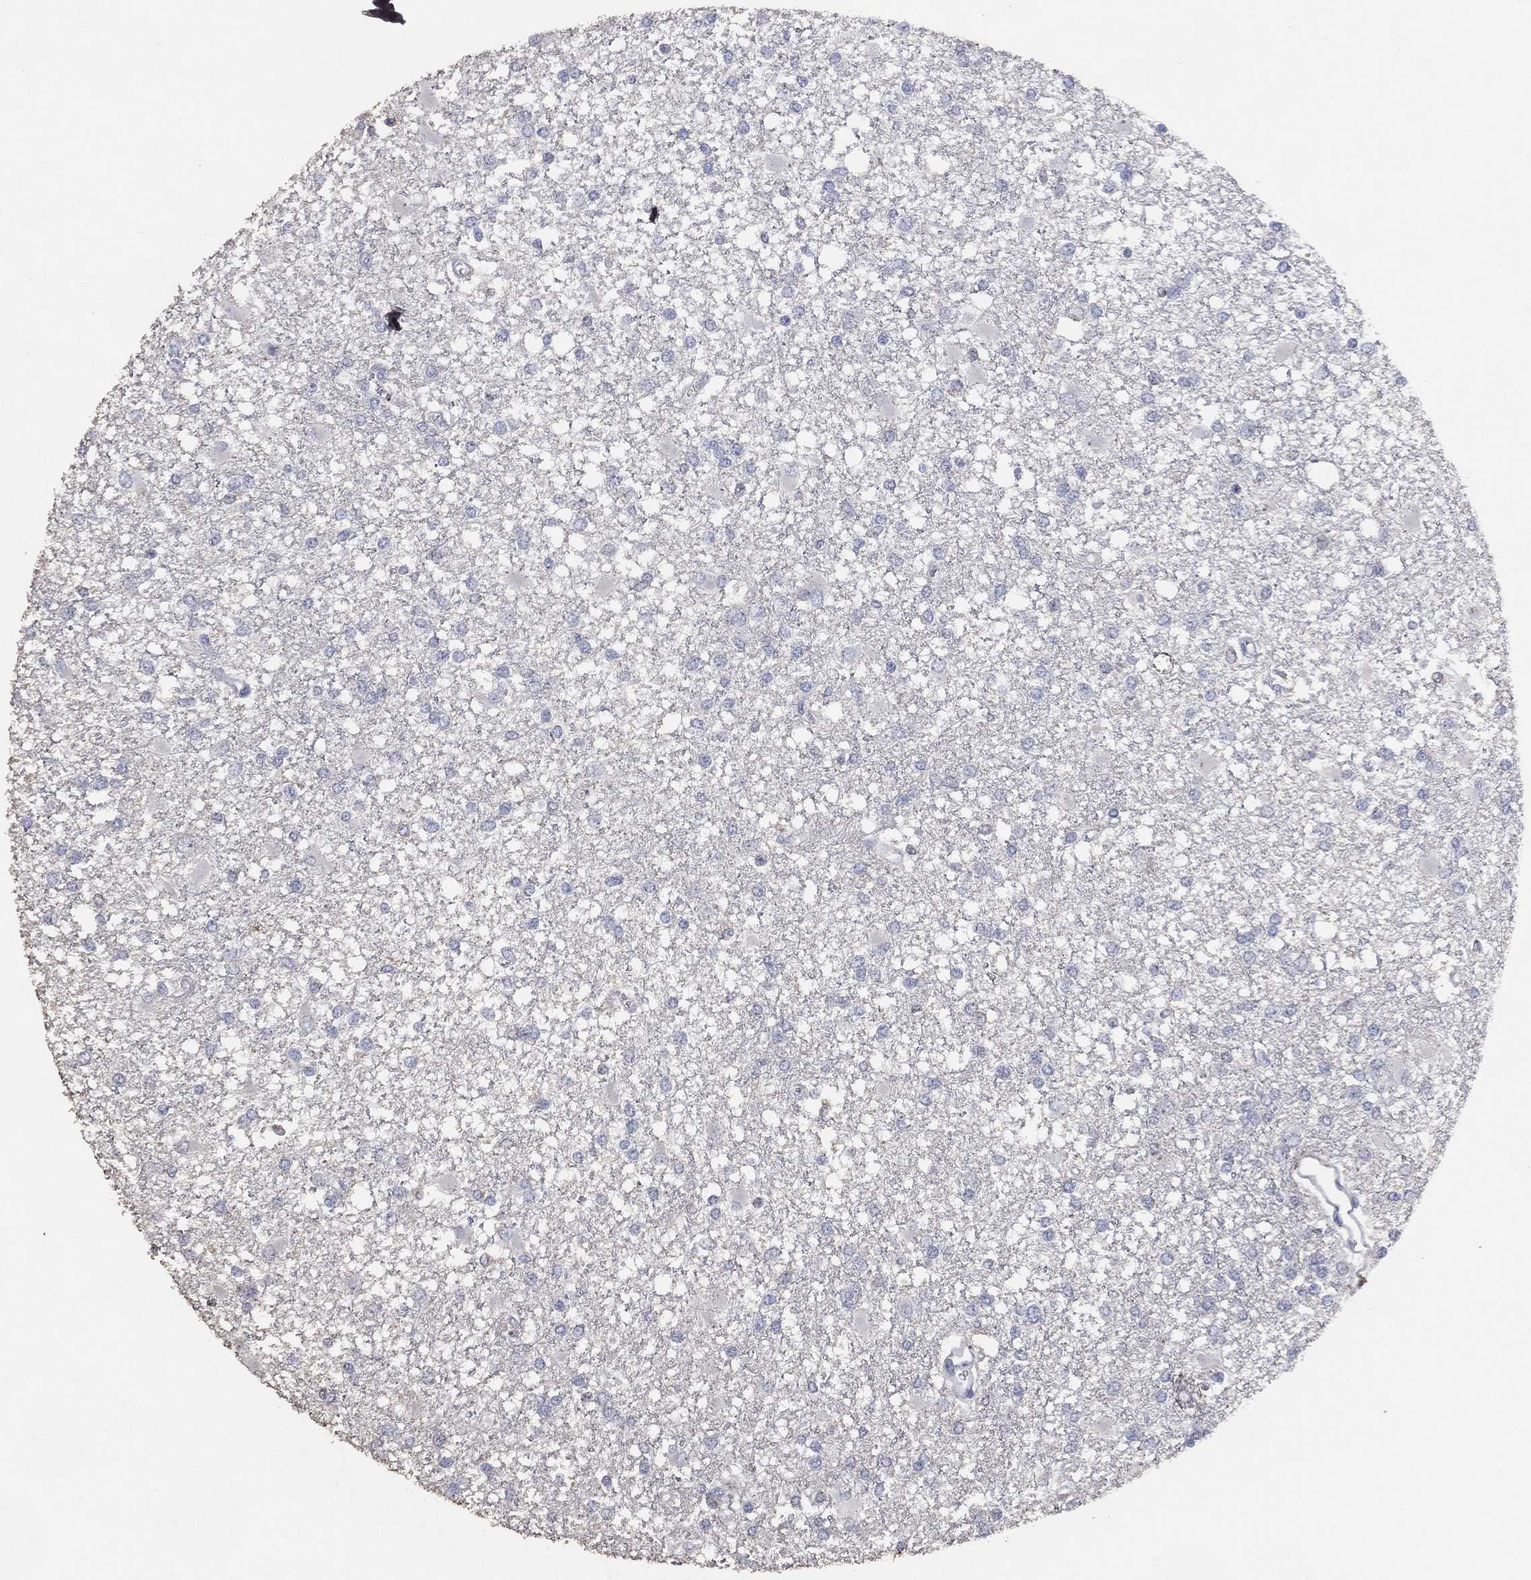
{"staining": {"intensity": "negative", "quantity": "none", "location": "none"}, "tissue": "glioma", "cell_type": "Tumor cells", "image_type": "cancer", "snomed": [{"axis": "morphology", "description": "Glioma, malignant, High grade"}, {"axis": "topography", "description": "Cerebral cortex"}], "caption": "Tumor cells are negative for brown protein staining in malignant glioma (high-grade).", "gene": "ADPRHL1", "patient": {"sex": "male", "age": 79}}